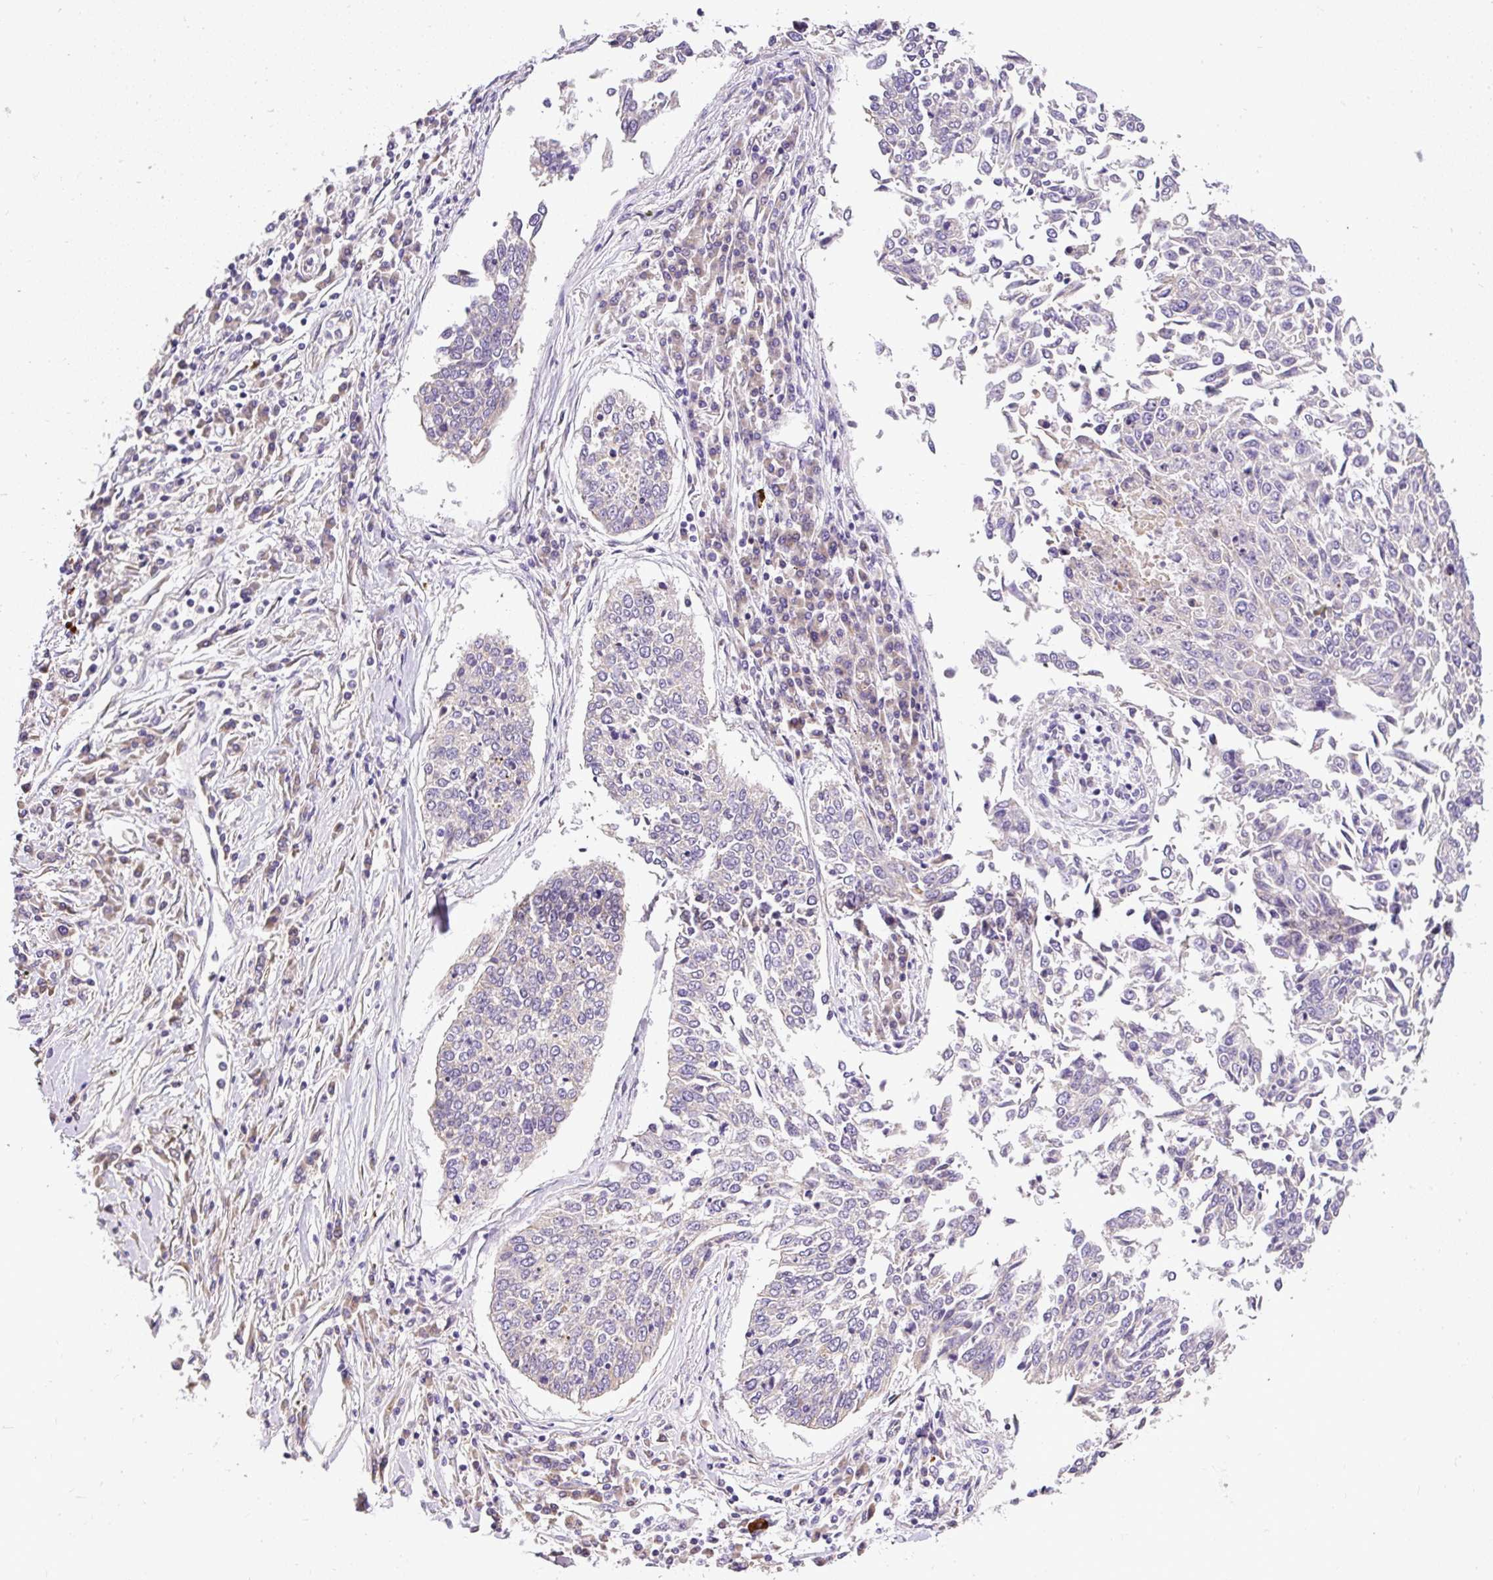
{"staining": {"intensity": "negative", "quantity": "none", "location": "none"}, "tissue": "lung cancer", "cell_type": "Tumor cells", "image_type": "cancer", "snomed": [{"axis": "morphology", "description": "Normal tissue, NOS"}, {"axis": "morphology", "description": "Squamous cell carcinoma, NOS"}, {"axis": "topography", "description": "Cartilage tissue"}, {"axis": "topography", "description": "Bronchus"}, {"axis": "topography", "description": "Lung"}, {"axis": "topography", "description": "Peripheral nerve tissue"}], "caption": "Protein analysis of squamous cell carcinoma (lung) reveals no significant expression in tumor cells.", "gene": "FAM149A", "patient": {"sex": "female", "age": 49}}